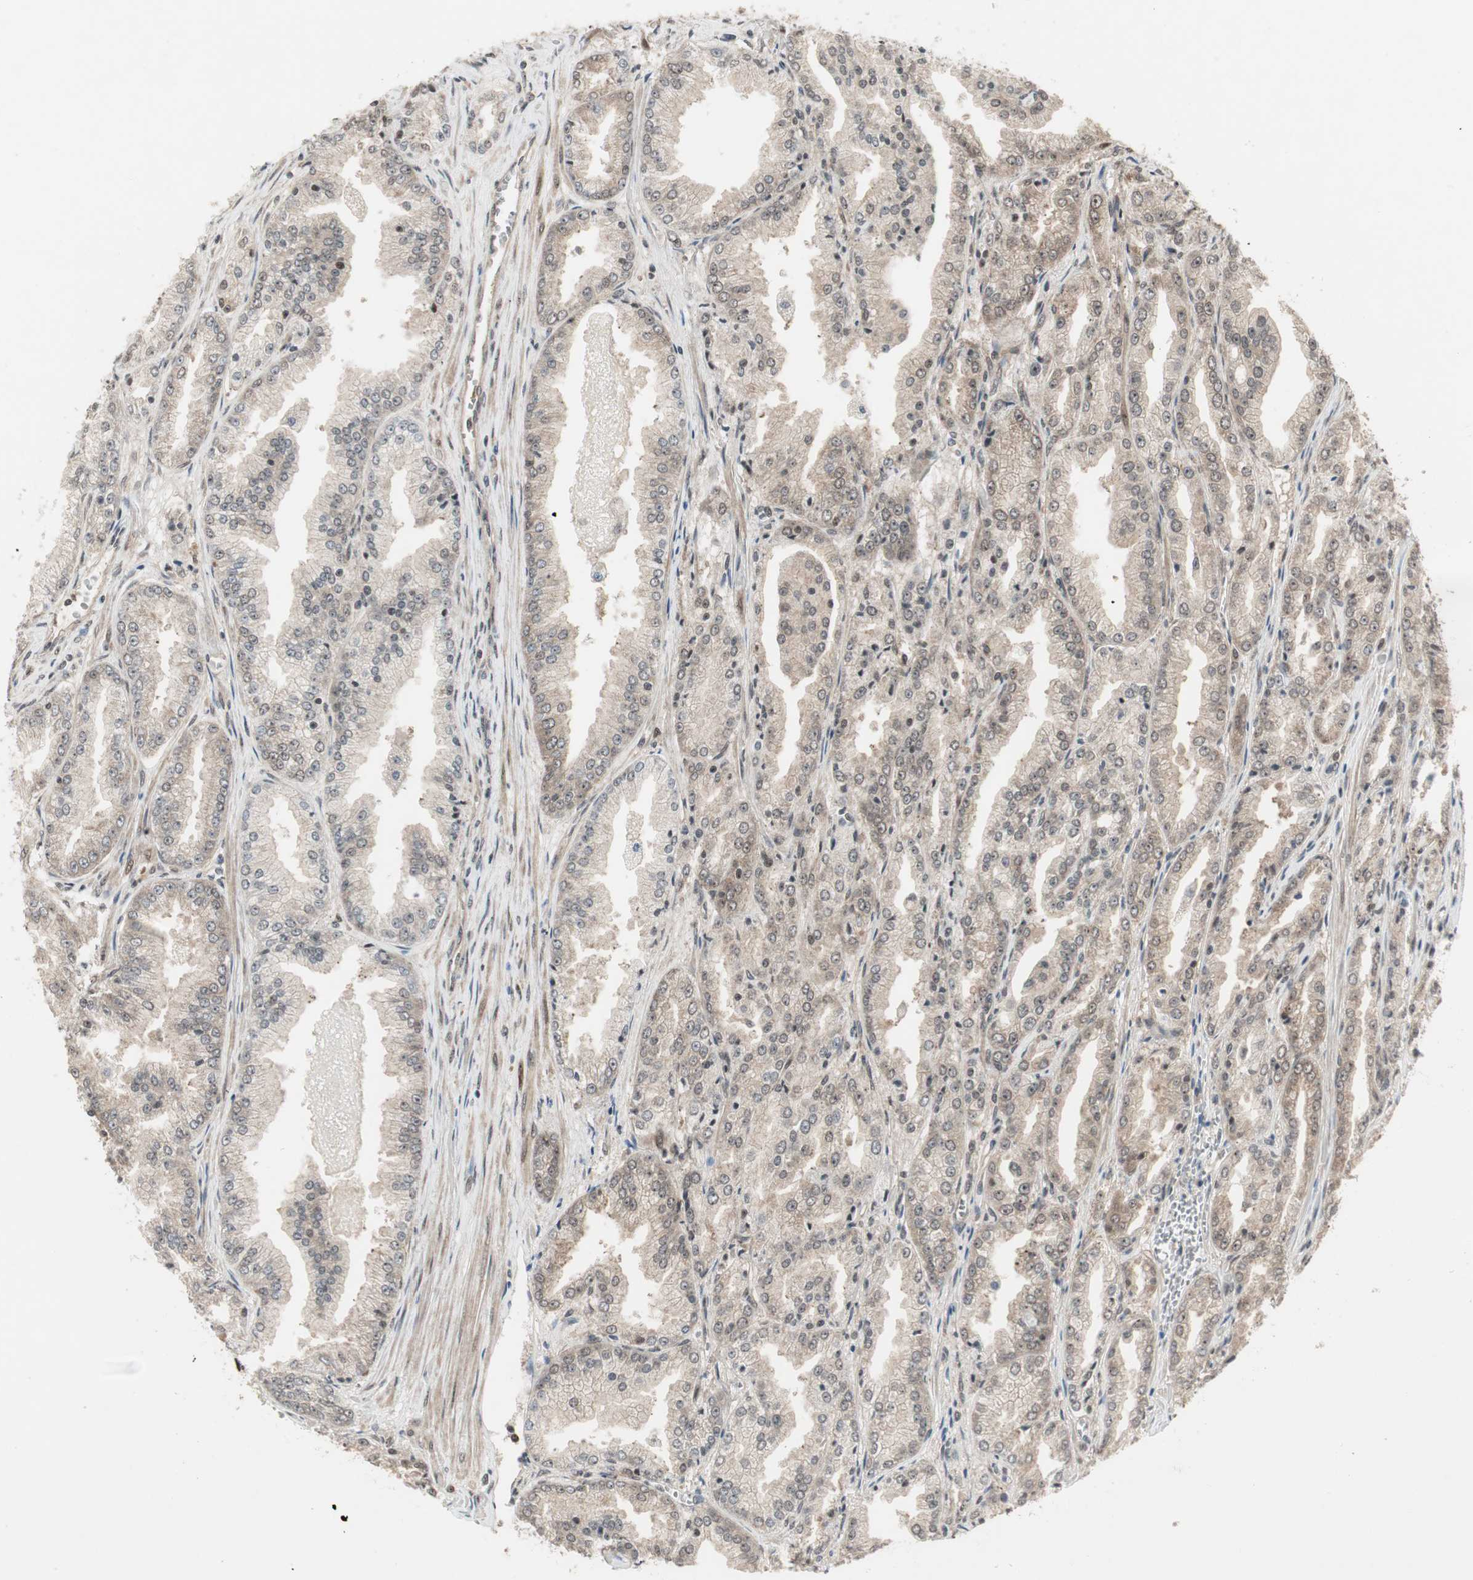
{"staining": {"intensity": "weak", "quantity": "25%-75%", "location": "cytoplasmic/membranous,nuclear"}, "tissue": "prostate cancer", "cell_type": "Tumor cells", "image_type": "cancer", "snomed": [{"axis": "morphology", "description": "Adenocarcinoma, High grade"}, {"axis": "topography", "description": "Prostate"}], "caption": "Prostate cancer tissue shows weak cytoplasmic/membranous and nuclear positivity in about 25%-75% of tumor cells, visualized by immunohistochemistry. The staining is performed using DAB brown chromogen to label protein expression. The nuclei are counter-stained blue using hematoxylin.", "gene": "CSNK2B", "patient": {"sex": "male", "age": 61}}